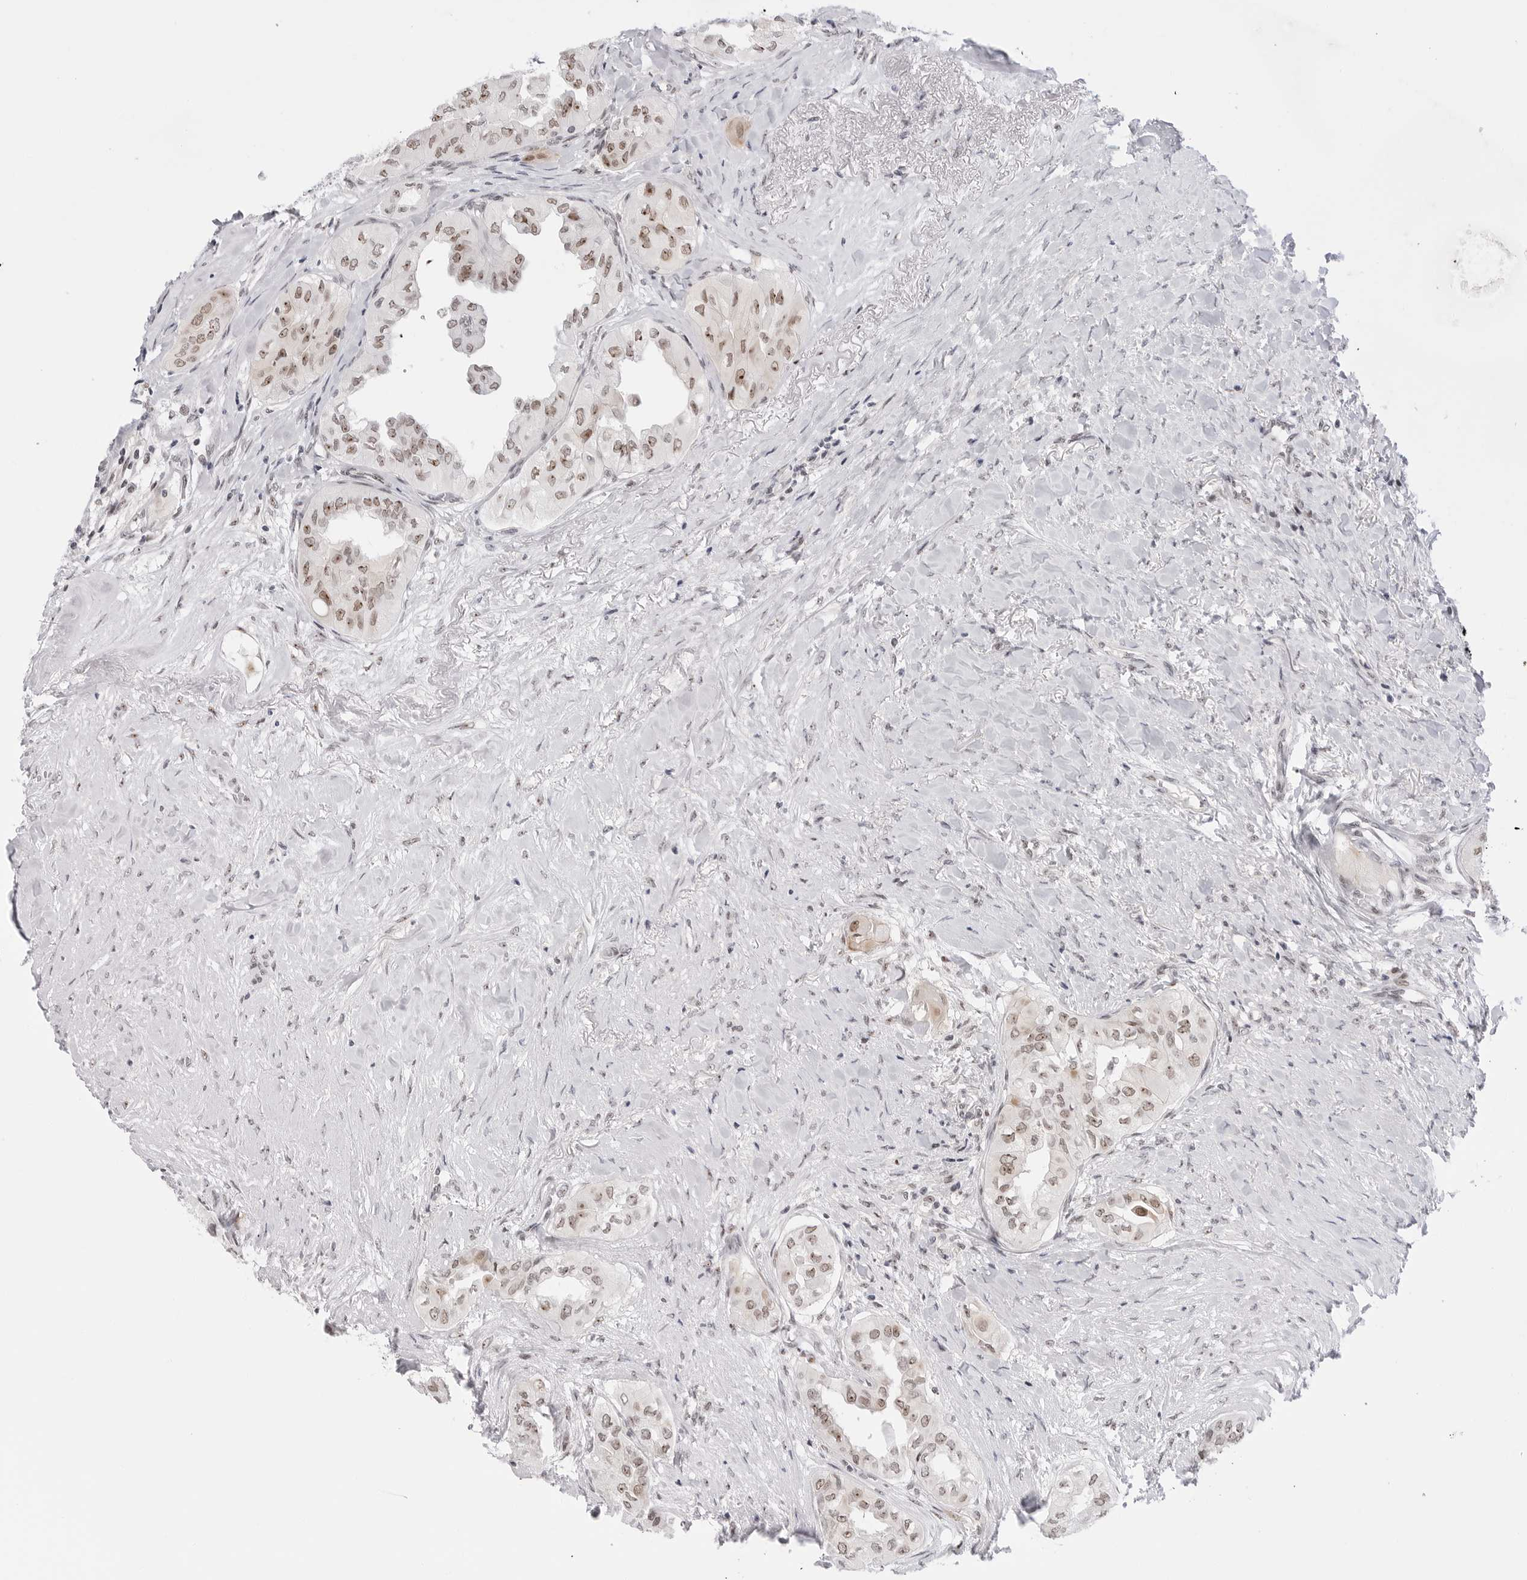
{"staining": {"intensity": "moderate", "quantity": ">75%", "location": "nuclear"}, "tissue": "thyroid cancer", "cell_type": "Tumor cells", "image_type": "cancer", "snomed": [{"axis": "morphology", "description": "Papillary adenocarcinoma, NOS"}, {"axis": "topography", "description": "Thyroid gland"}], "caption": "Human thyroid cancer stained with a brown dye displays moderate nuclear positive positivity in approximately >75% of tumor cells.", "gene": "C1orf162", "patient": {"sex": "female", "age": 59}}